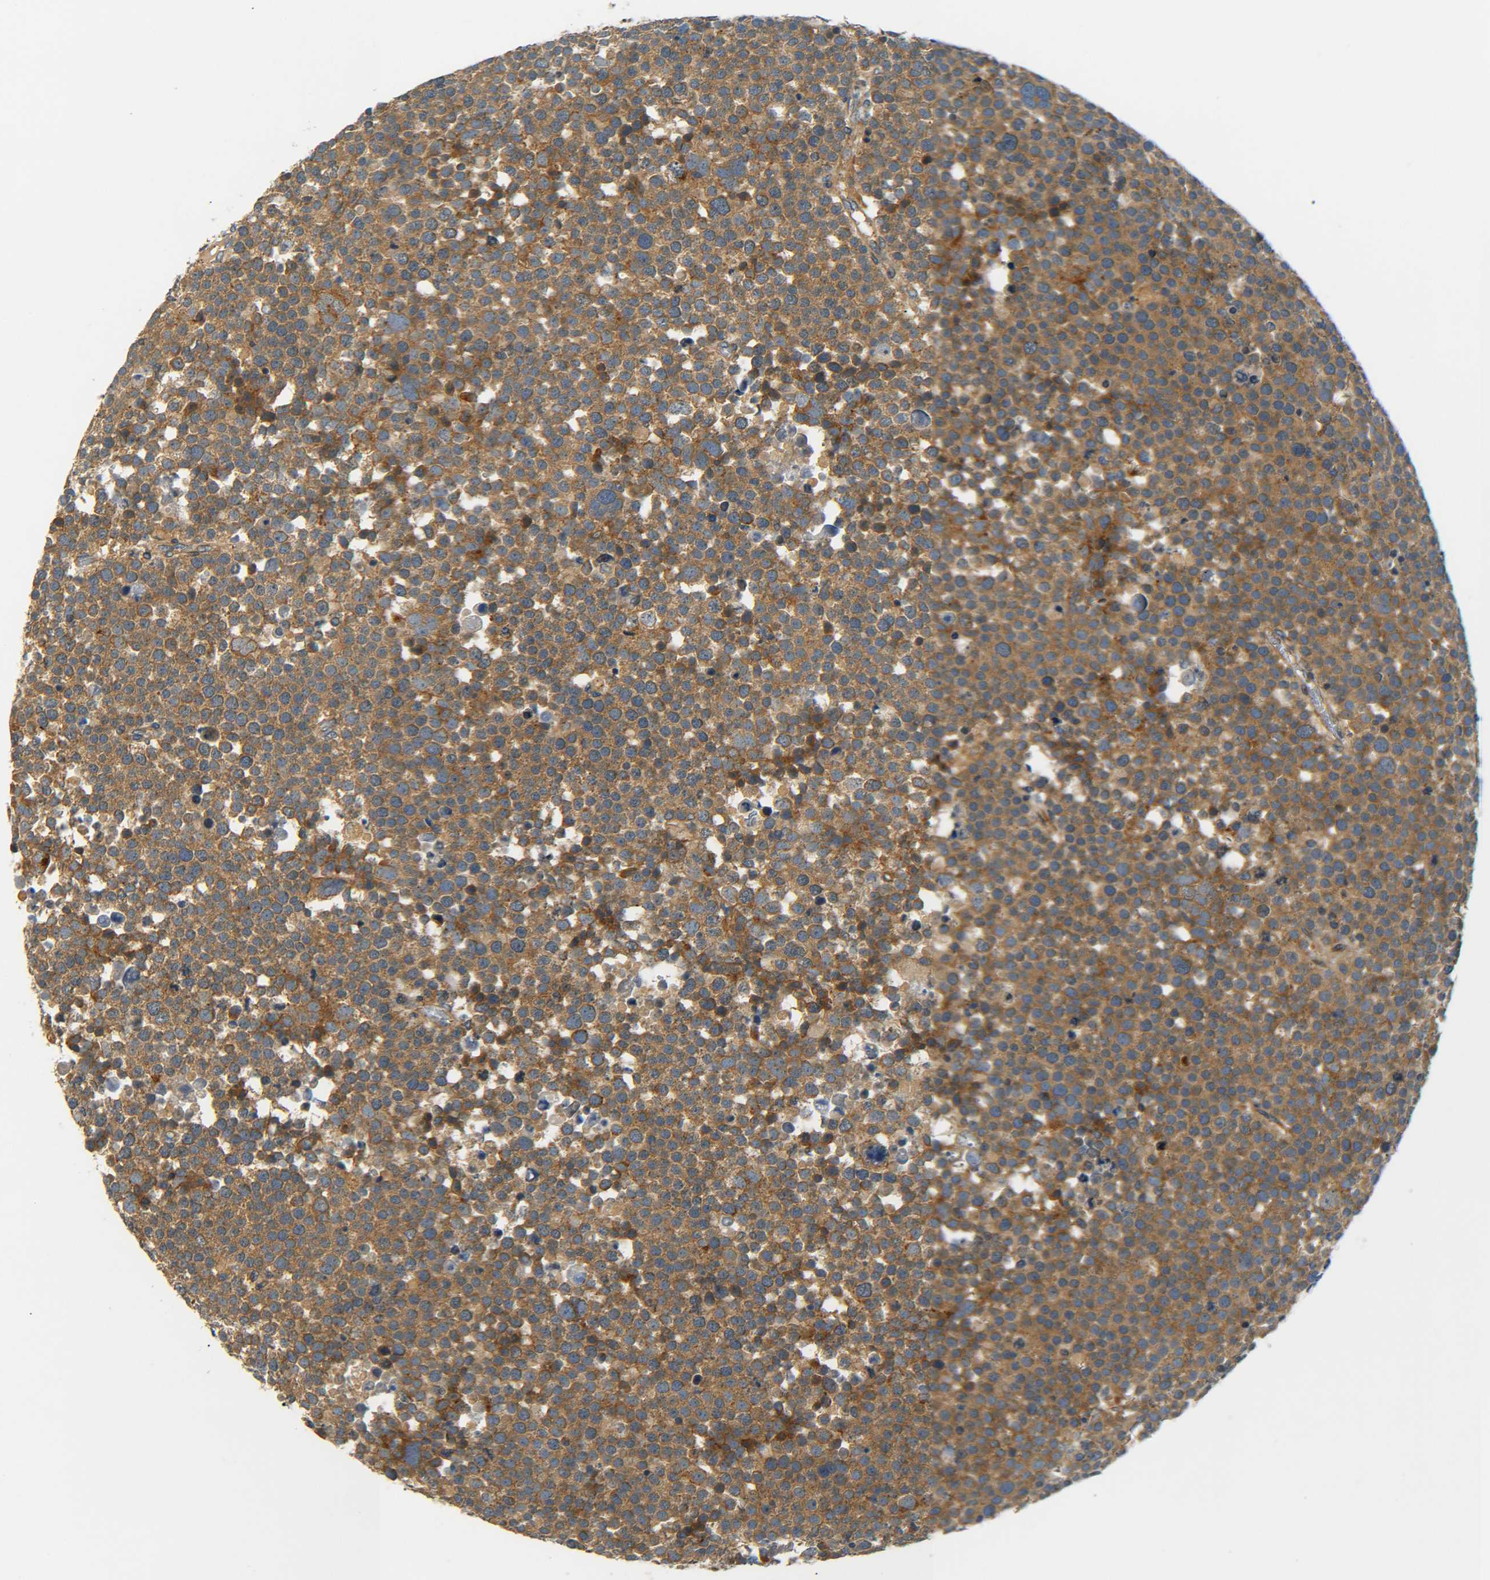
{"staining": {"intensity": "moderate", "quantity": ">75%", "location": "cytoplasmic/membranous"}, "tissue": "testis cancer", "cell_type": "Tumor cells", "image_type": "cancer", "snomed": [{"axis": "morphology", "description": "Seminoma, NOS"}, {"axis": "topography", "description": "Testis"}], "caption": "Immunohistochemistry photomicrograph of testis cancer stained for a protein (brown), which displays medium levels of moderate cytoplasmic/membranous positivity in about >75% of tumor cells.", "gene": "LRCH3", "patient": {"sex": "male", "age": 71}}